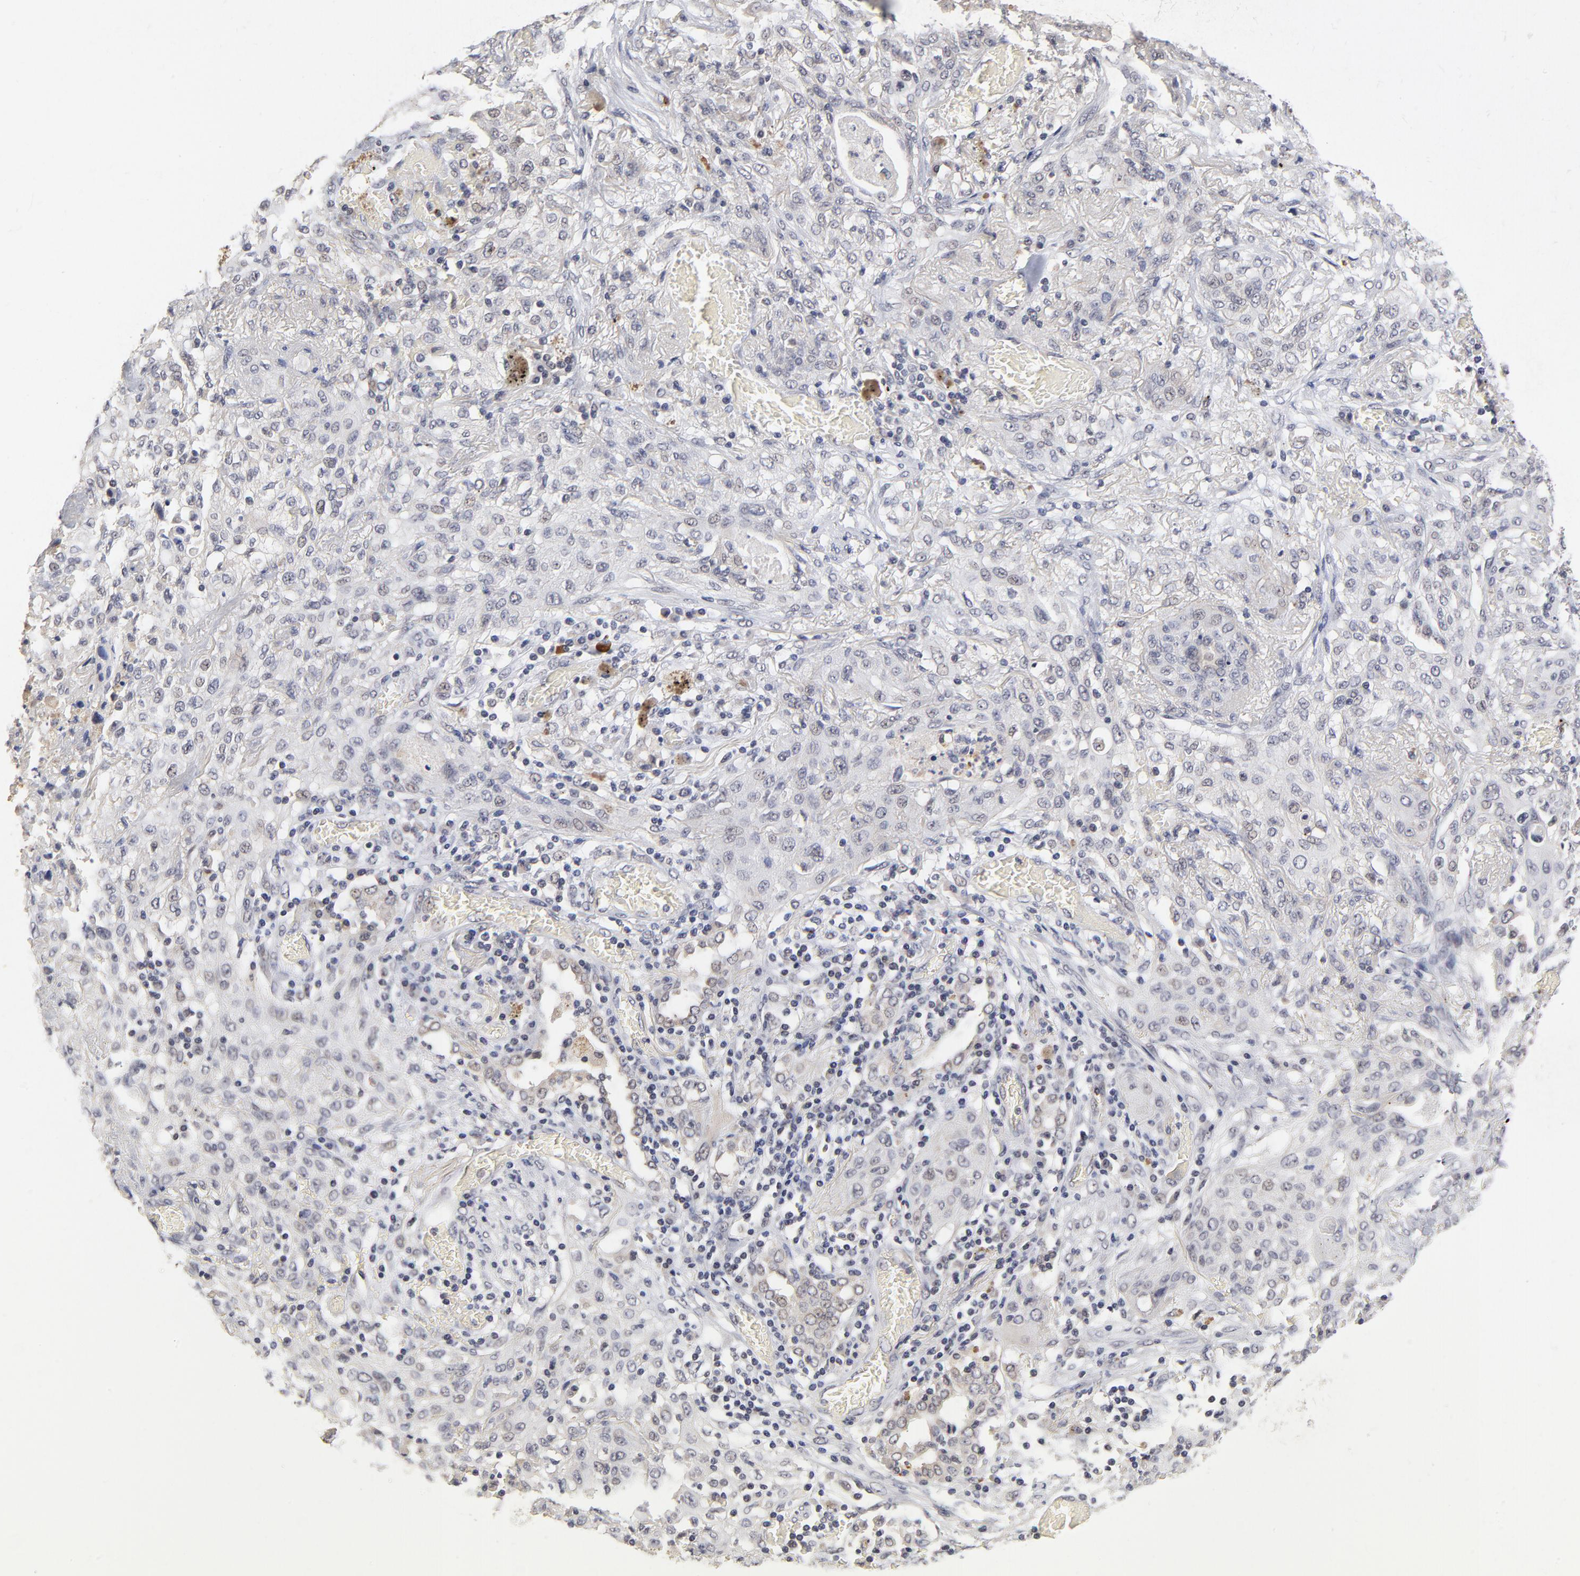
{"staining": {"intensity": "weak", "quantity": "<25%", "location": "nuclear"}, "tissue": "lung cancer", "cell_type": "Tumor cells", "image_type": "cancer", "snomed": [{"axis": "morphology", "description": "Squamous cell carcinoma, NOS"}, {"axis": "topography", "description": "Lung"}], "caption": "Human lung cancer stained for a protein using IHC demonstrates no expression in tumor cells.", "gene": "WSB1", "patient": {"sex": "female", "age": 47}}